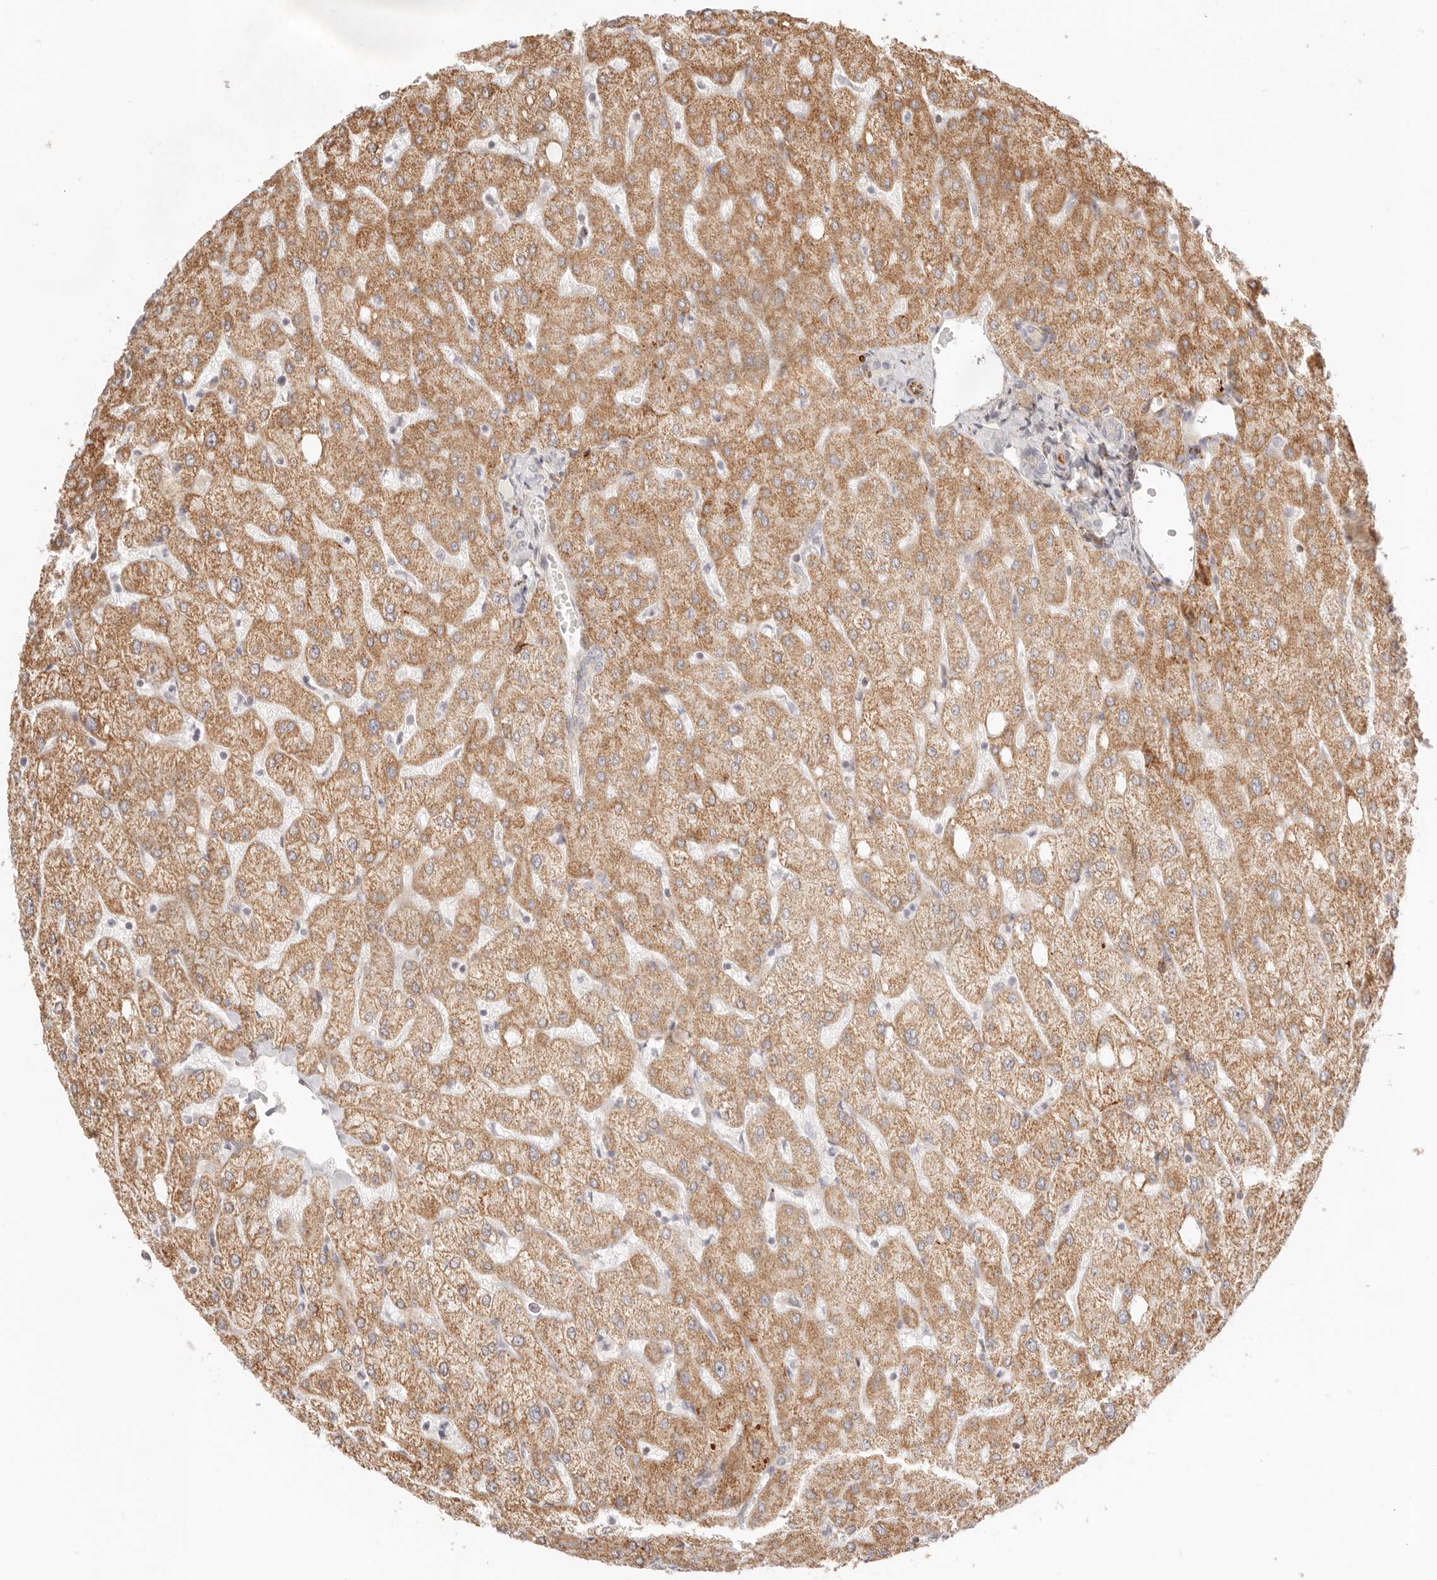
{"staining": {"intensity": "negative", "quantity": "none", "location": "none"}, "tissue": "liver", "cell_type": "Cholangiocytes", "image_type": "normal", "snomed": [{"axis": "morphology", "description": "Normal tissue, NOS"}, {"axis": "topography", "description": "Liver"}], "caption": "The IHC image has no significant expression in cholangiocytes of liver.", "gene": "SASS6", "patient": {"sex": "female", "age": 54}}